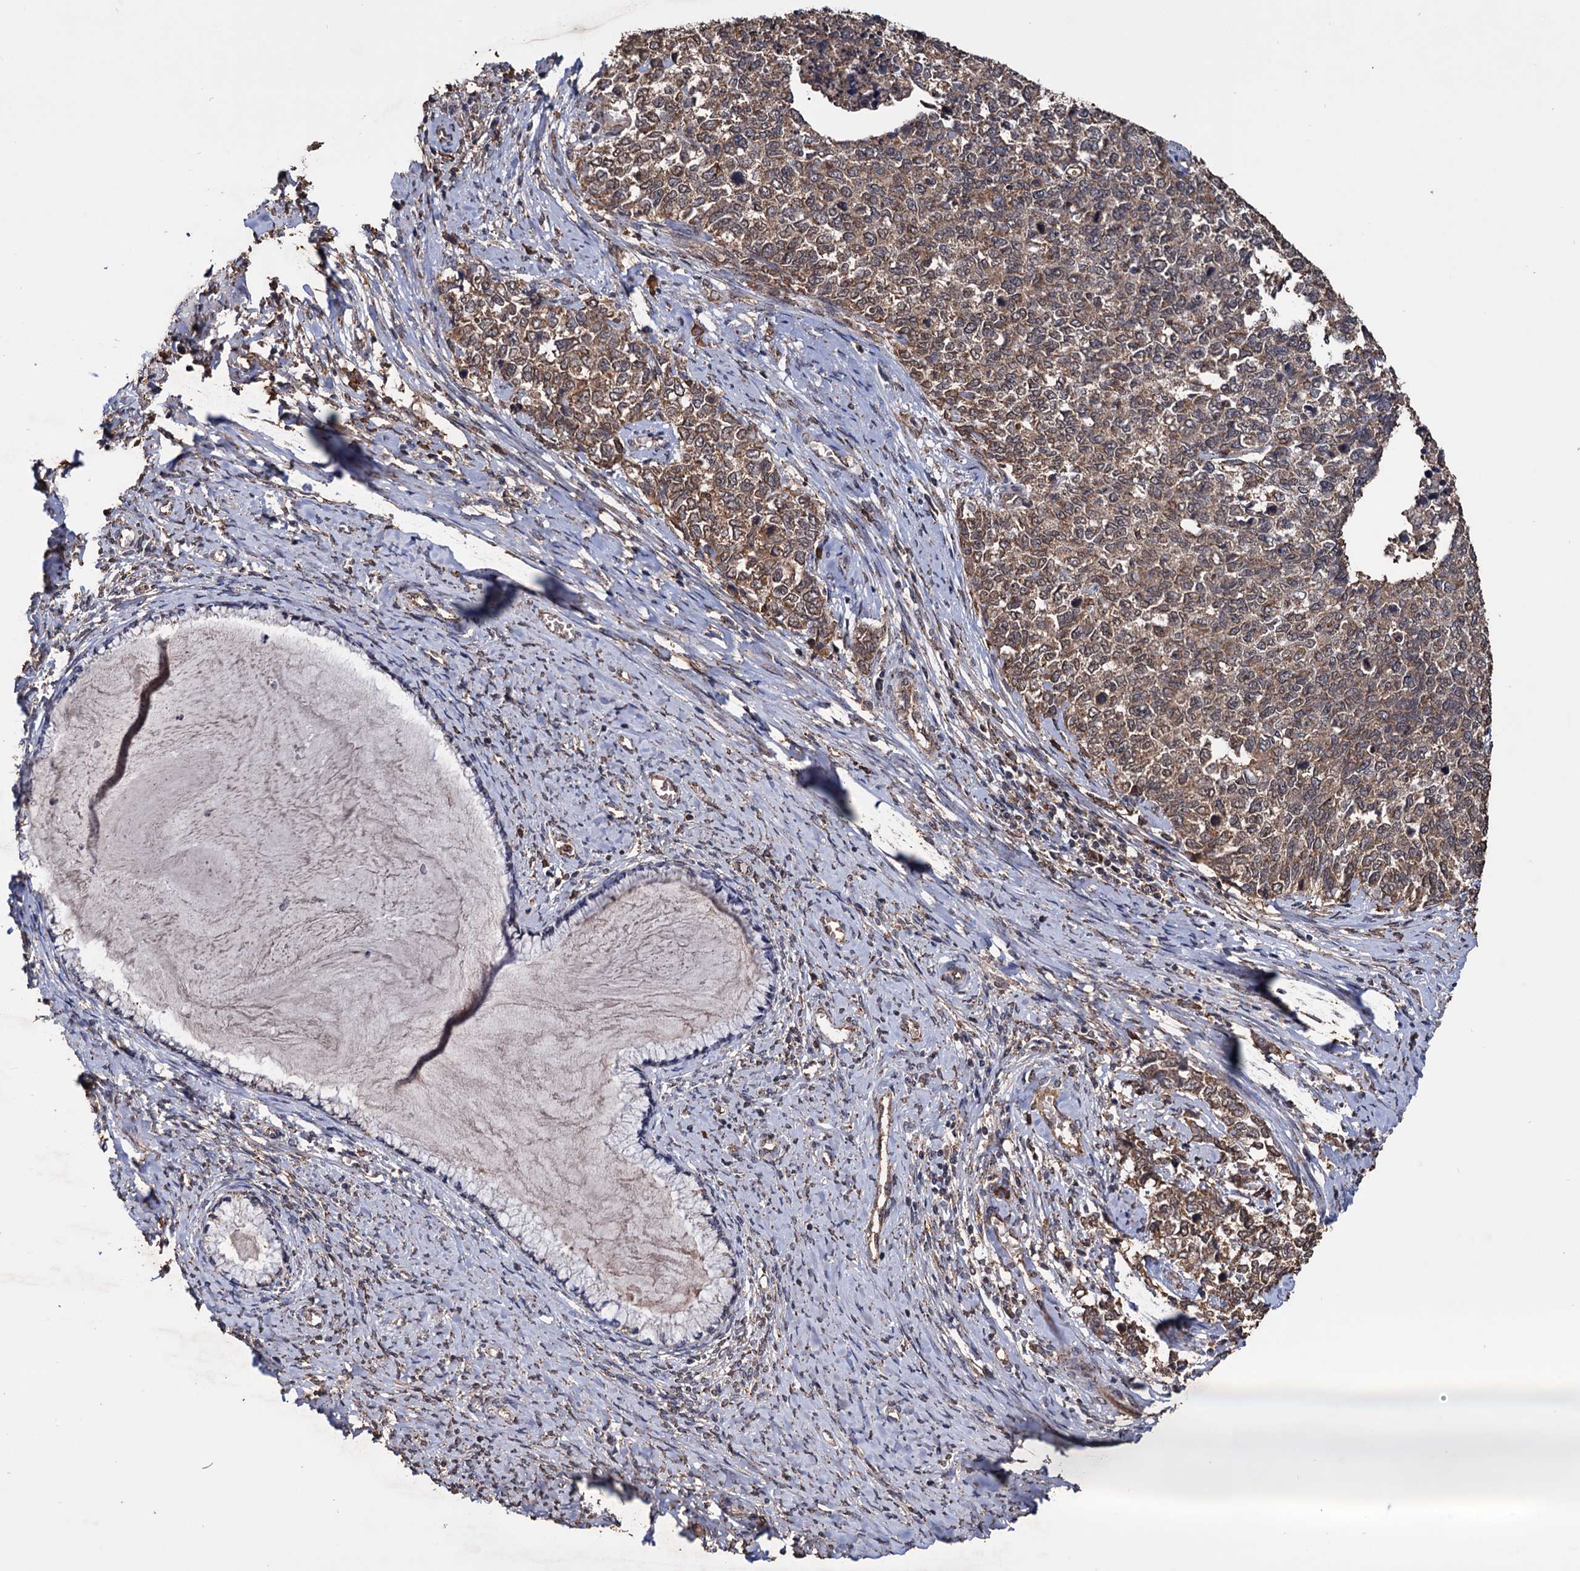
{"staining": {"intensity": "moderate", "quantity": ">75%", "location": "cytoplasmic/membranous"}, "tissue": "cervical cancer", "cell_type": "Tumor cells", "image_type": "cancer", "snomed": [{"axis": "morphology", "description": "Squamous cell carcinoma, NOS"}, {"axis": "topography", "description": "Cervix"}], "caption": "This photomicrograph shows immunohistochemistry (IHC) staining of cervical cancer, with medium moderate cytoplasmic/membranous staining in approximately >75% of tumor cells.", "gene": "TBC1D12", "patient": {"sex": "female", "age": 63}}